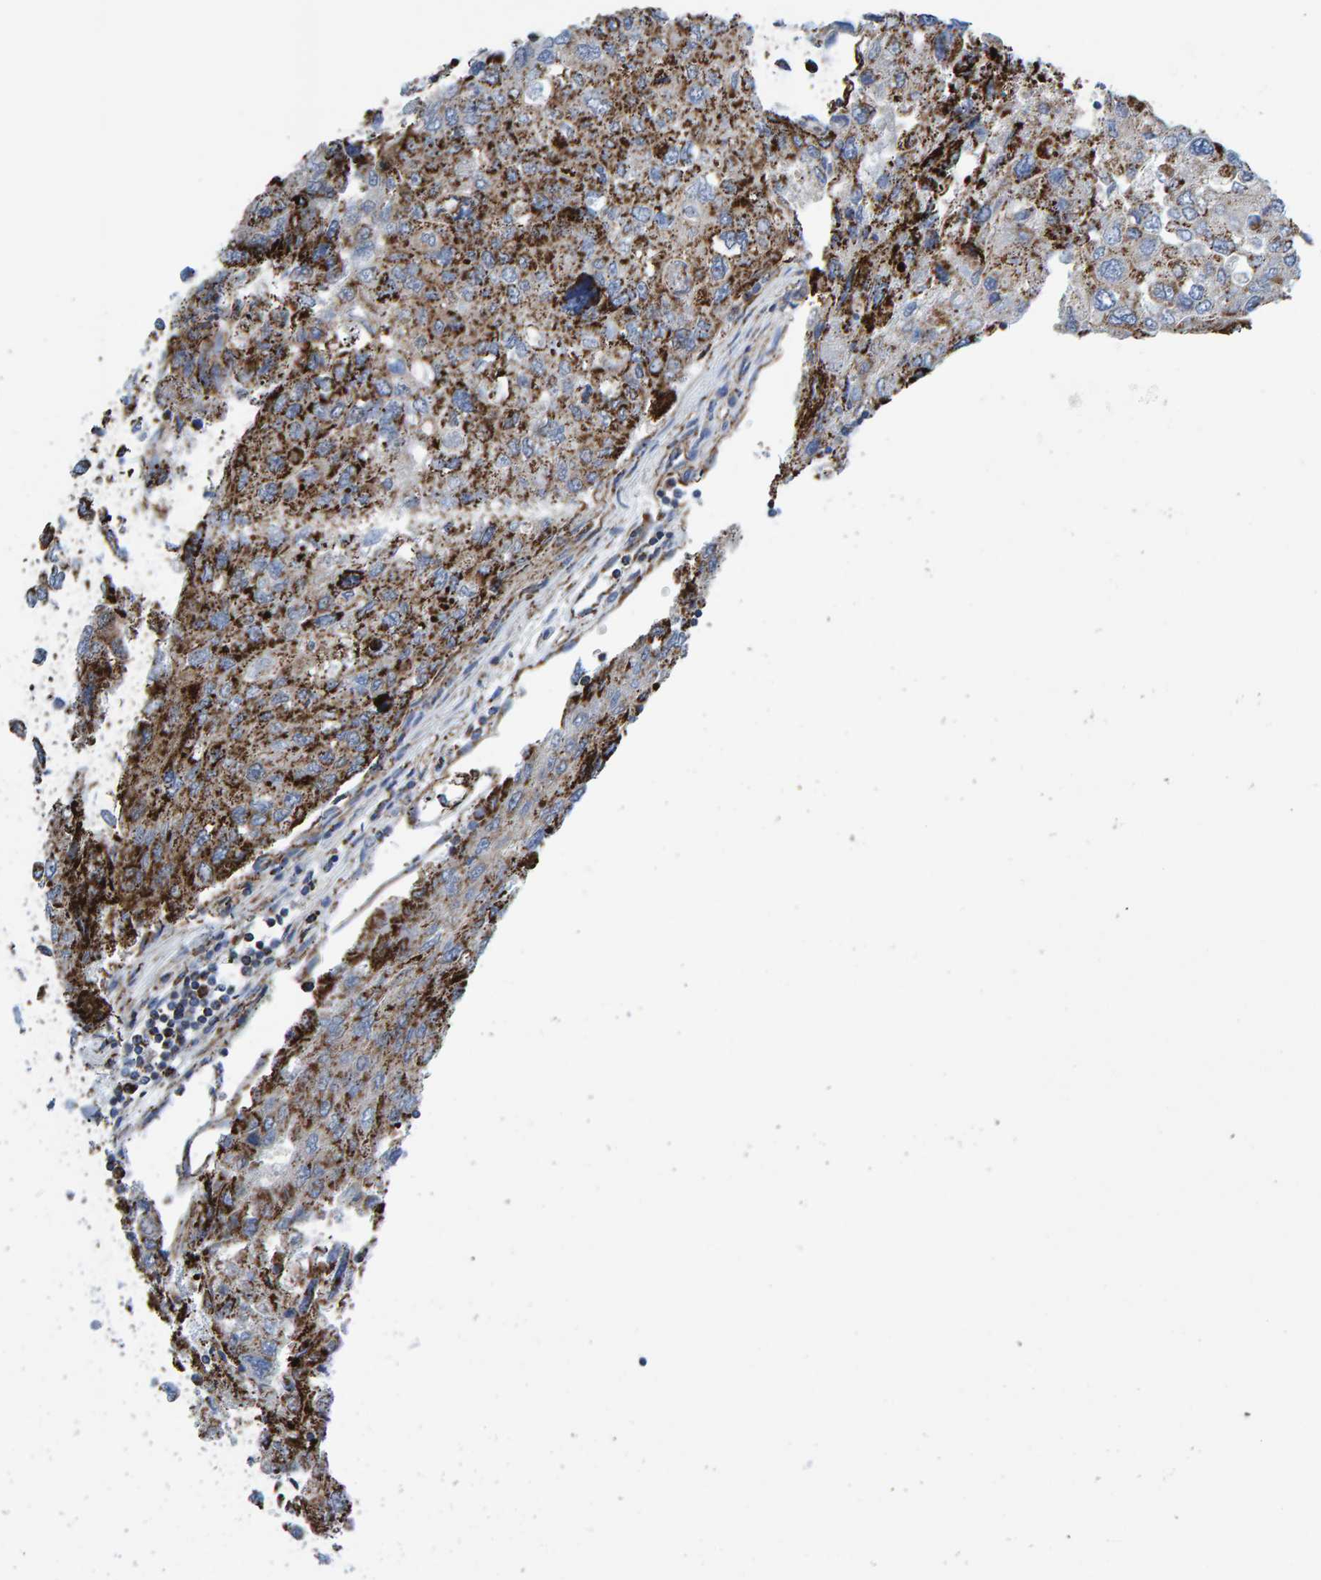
{"staining": {"intensity": "strong", "quantity": "25%-75%", "location": "cytoplasmic/membranous"}, "tissue": "urothelial cancer", "cell_type": "Tumor cells", "image_type": "cancer", "snomed": [{"axis": "morphology", "description": "Urothelial carcinoma, High grade"}, {"axis": "topography", "description": "Lymph node"}, {"axis": "topography", "description": "Urinary bladder"}], "caption": "Urothelial cancer tissue displays strong cytoplasmic/membranous staining in approximately 25%-75% of tumor cells, visualized by immunohistochemistry.", "gene": "ENSG00000262660", "patient": {"sex": "male", "age": 51}}